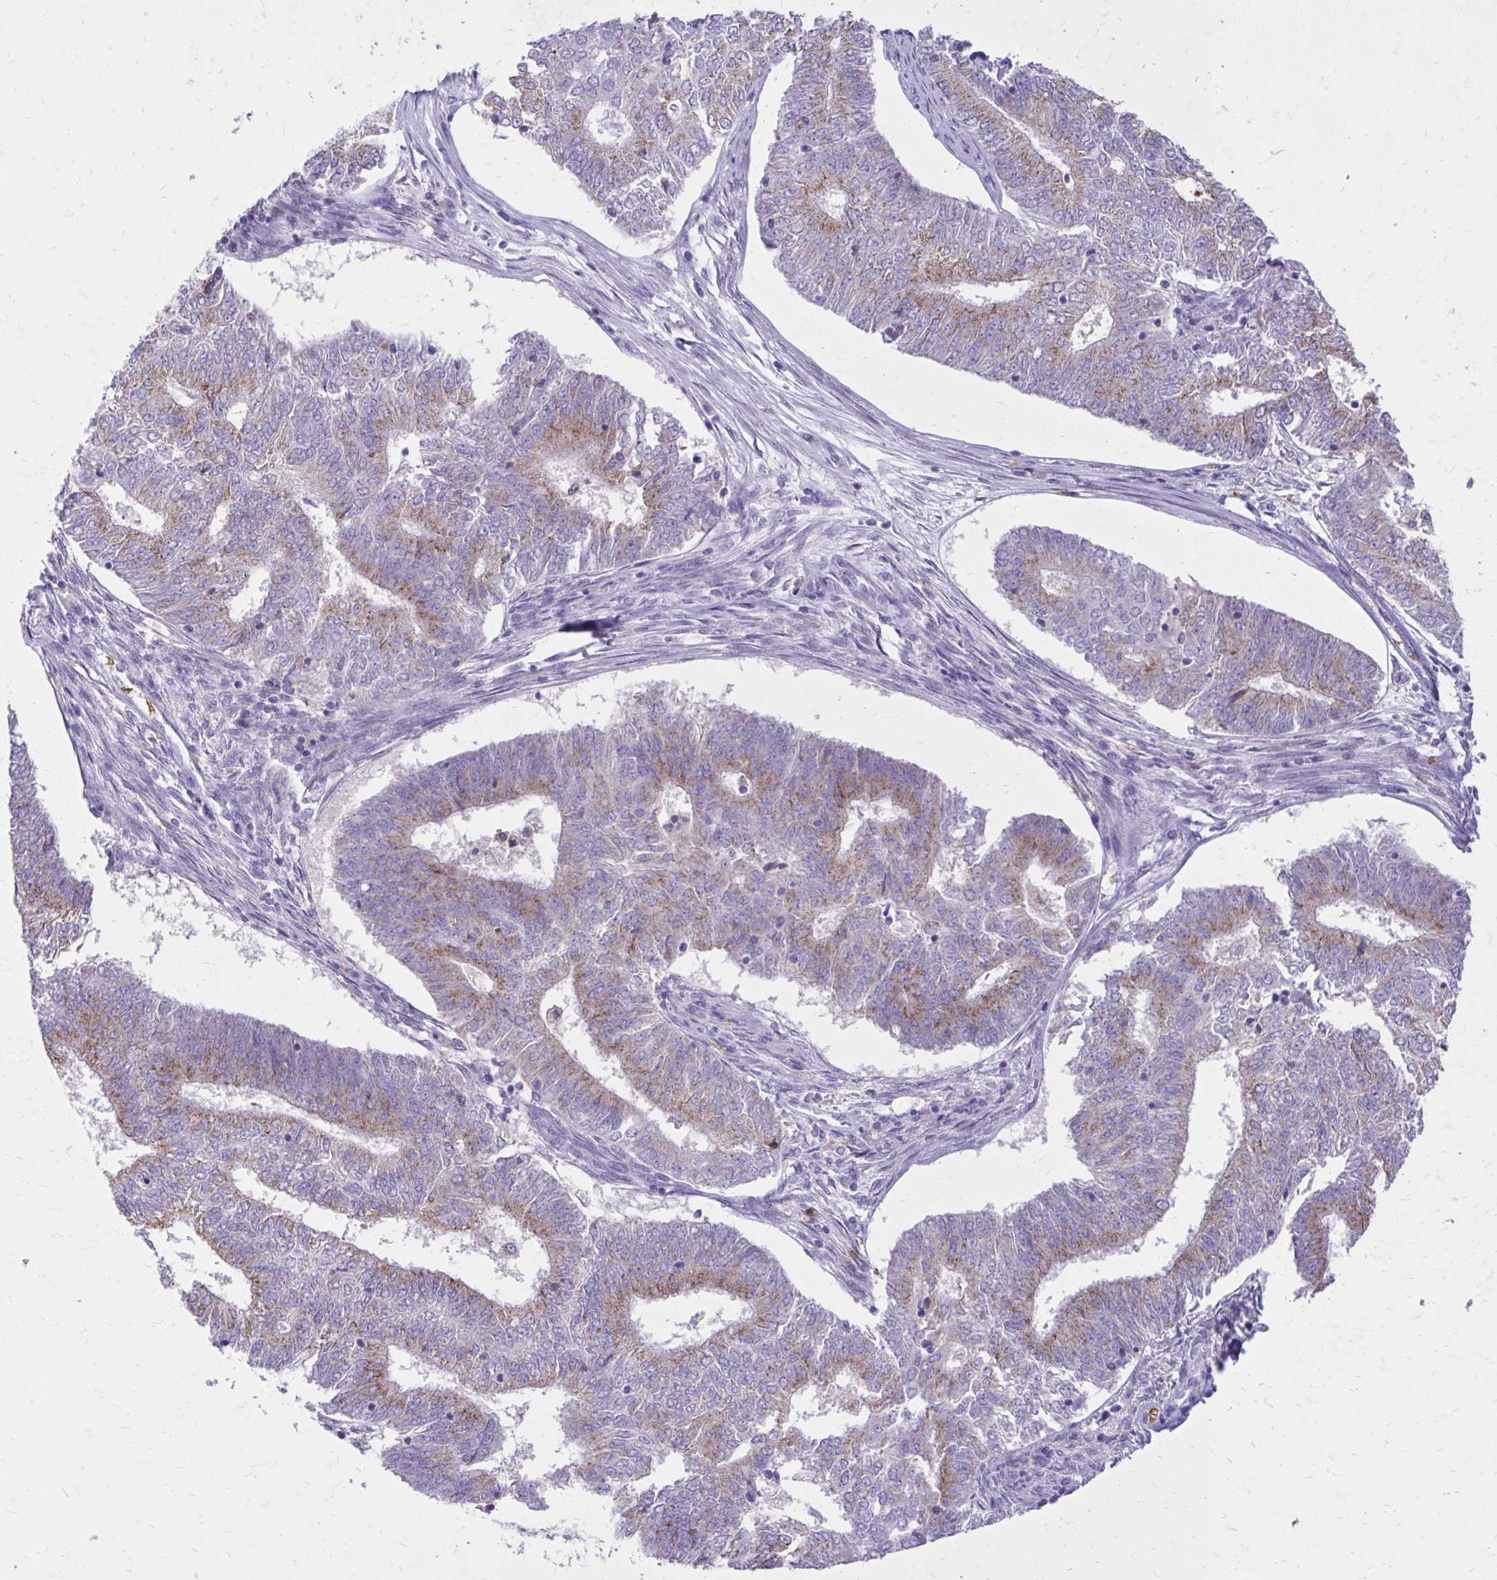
{"staining": {"intensity": "weak", "quantity": "25%-75%", "location": "cytoplasmic/membranous"}, "tissue": "endometrial cancer", "cell_type": "Tumor cells", "image_type": "cancer", "snomed": [{"axis": "morphology", "description": "Adenocarcinoma, NOS"}, {"axis": "topography", "description": "Endometrium"}], "caption": "Adenocarcinoma (endometrial) stained for a protein (brown) exhibits weak cytoplasmic/membranous positive positivity in approximately 25%-75% of tumor cells.", "gene": "CAT", "patient": {"sex": "female", "age": 62}}